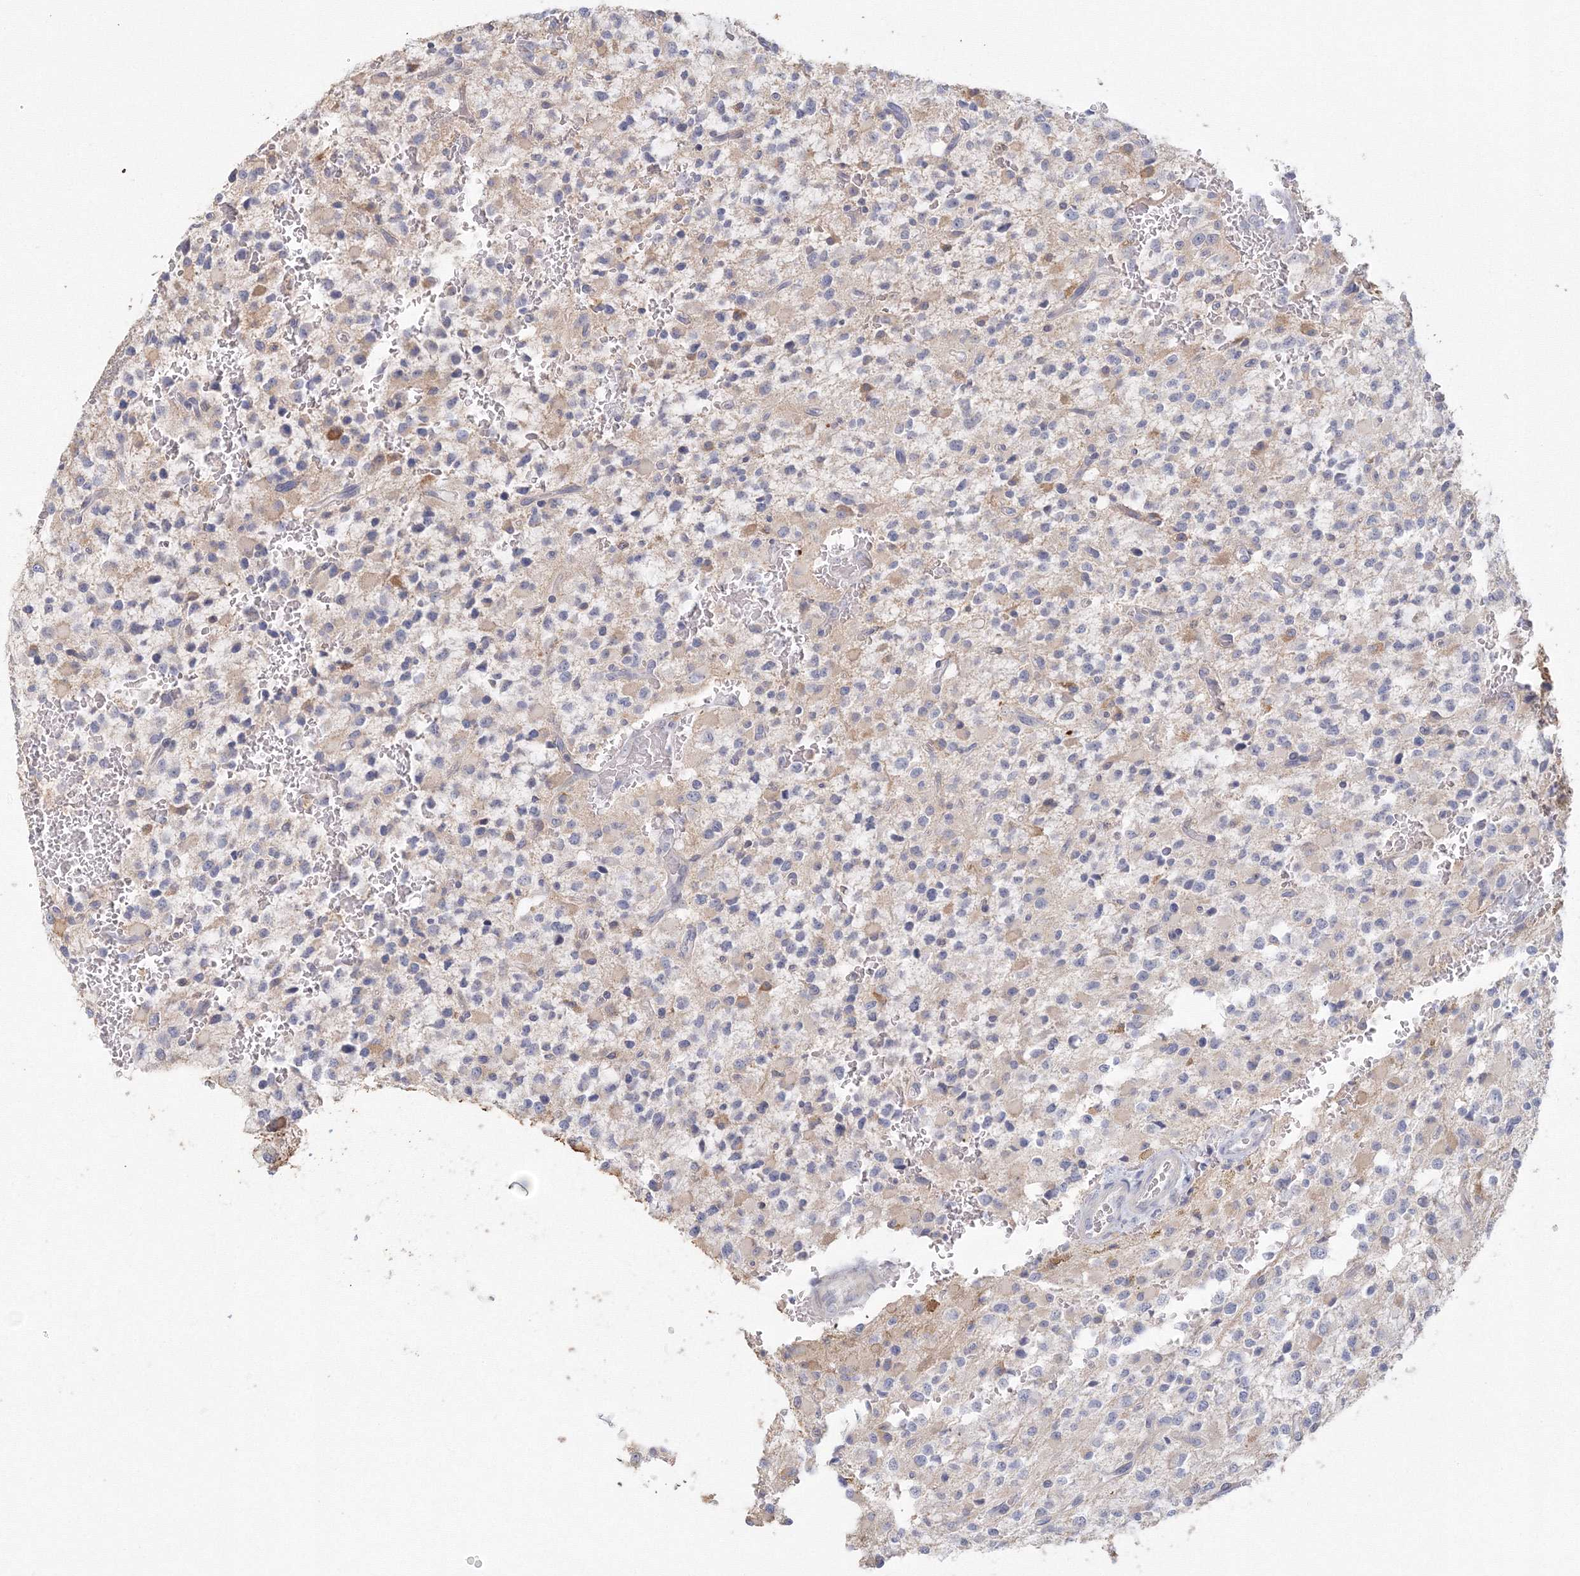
{"staining": {"intensity": "negative", "quantity": "none", "location": "none"}, "tissue": "glioma", "cell_type": "Tumor cells", "image_type": "cancer", "snomed": [{"axis": "morphology", "description": "Glioma, malignant, High grade"}, {"axis": "topography", "description": "Brain"}], "caption": "Immunohistochemistry (IHC) image of human glioma stained for a protein (brown), which displays no staining in tumor cells.", "gene": "TACC2", "patient": {"sex": "male", "age": 34}}